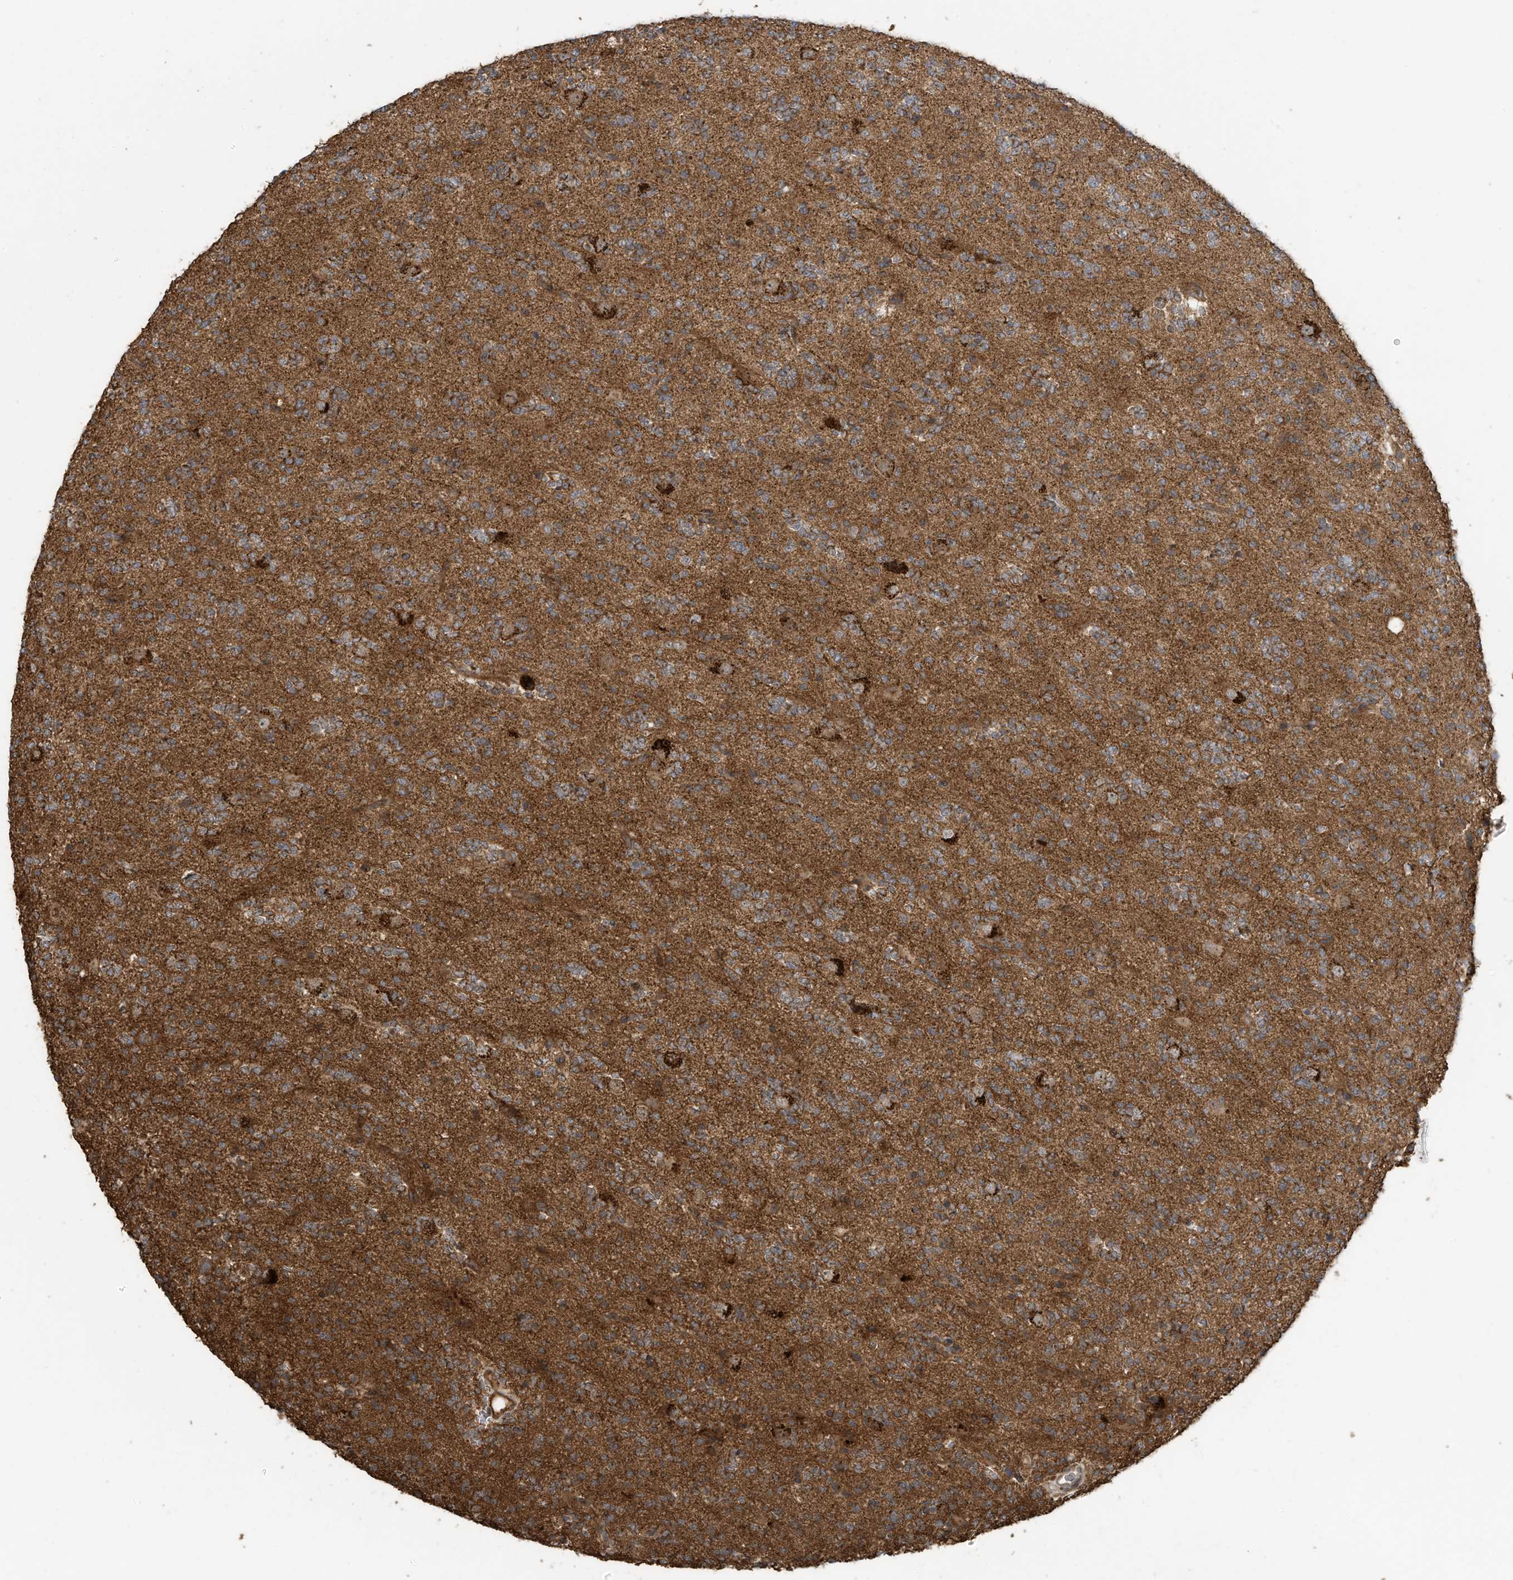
{"staining": {"intensity": "moderate", "quantity": ">75%", "location": "cytoplasmic/membranous"}, "tissue": "glioma", "cell_type": "Tumor cells", "image_type": "cancer", "snomed": [{"axis": "morphology", "description": "Glioma, malignant, High grade"}, {"axis": "topography", "description": "Brain"}], "caption": "A brown stain shows moderate cytoplasmic/membranous staining of a protein in human glioma tumor cells. The protein of interest is stained brown, and the nuclei are stained in blue (DAB (3,3'-diaminobenzidine) IHC with brightfield microscopy, high magnification).", "gene": "C2orf74", "patient": {"sex": "female", "age": 62}}